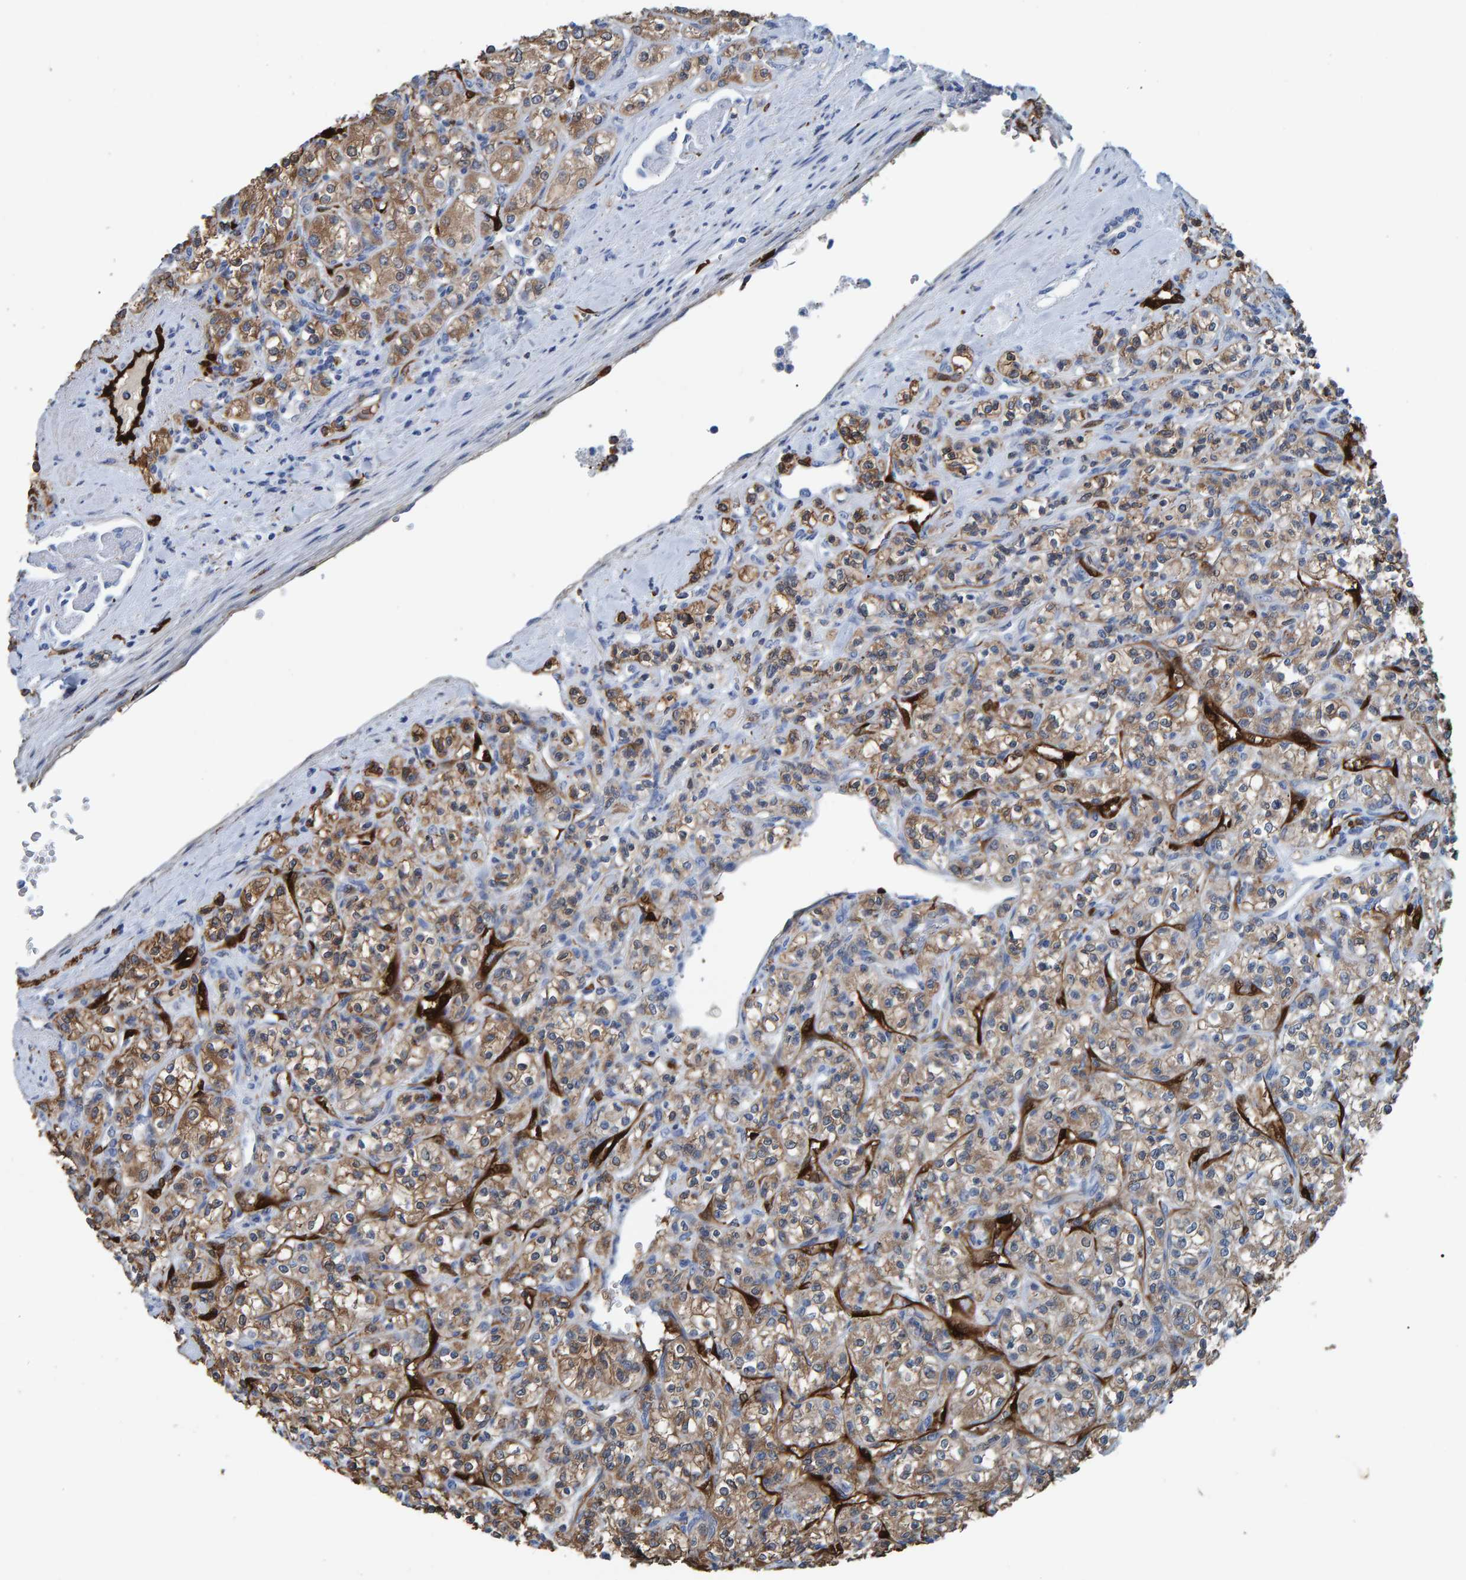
{"staining": {"intensity": "weak", "quantity": ">75%", "location": "cytoplasmic/membranous"}, "tissue": "renal cancer", "cell_type": "Tumor cells", "image_type": "cancer", "snomed": [{"axis": "morphology", "description": "Adenocarcinoma, NOS"}, {"axis": "topography", "description": "Kidney"}], "caption": "A high-resolution histopathology image shows IHC staining of renal cancer, which reveals weak cytoplasmic/membranous positivity in approximately >75% of tumor cells. (brown staining indicates protein expression, while blue staining denotes nuclei).", "gene": "IDO1", "patient": {"sex": "male", "age": 77}}